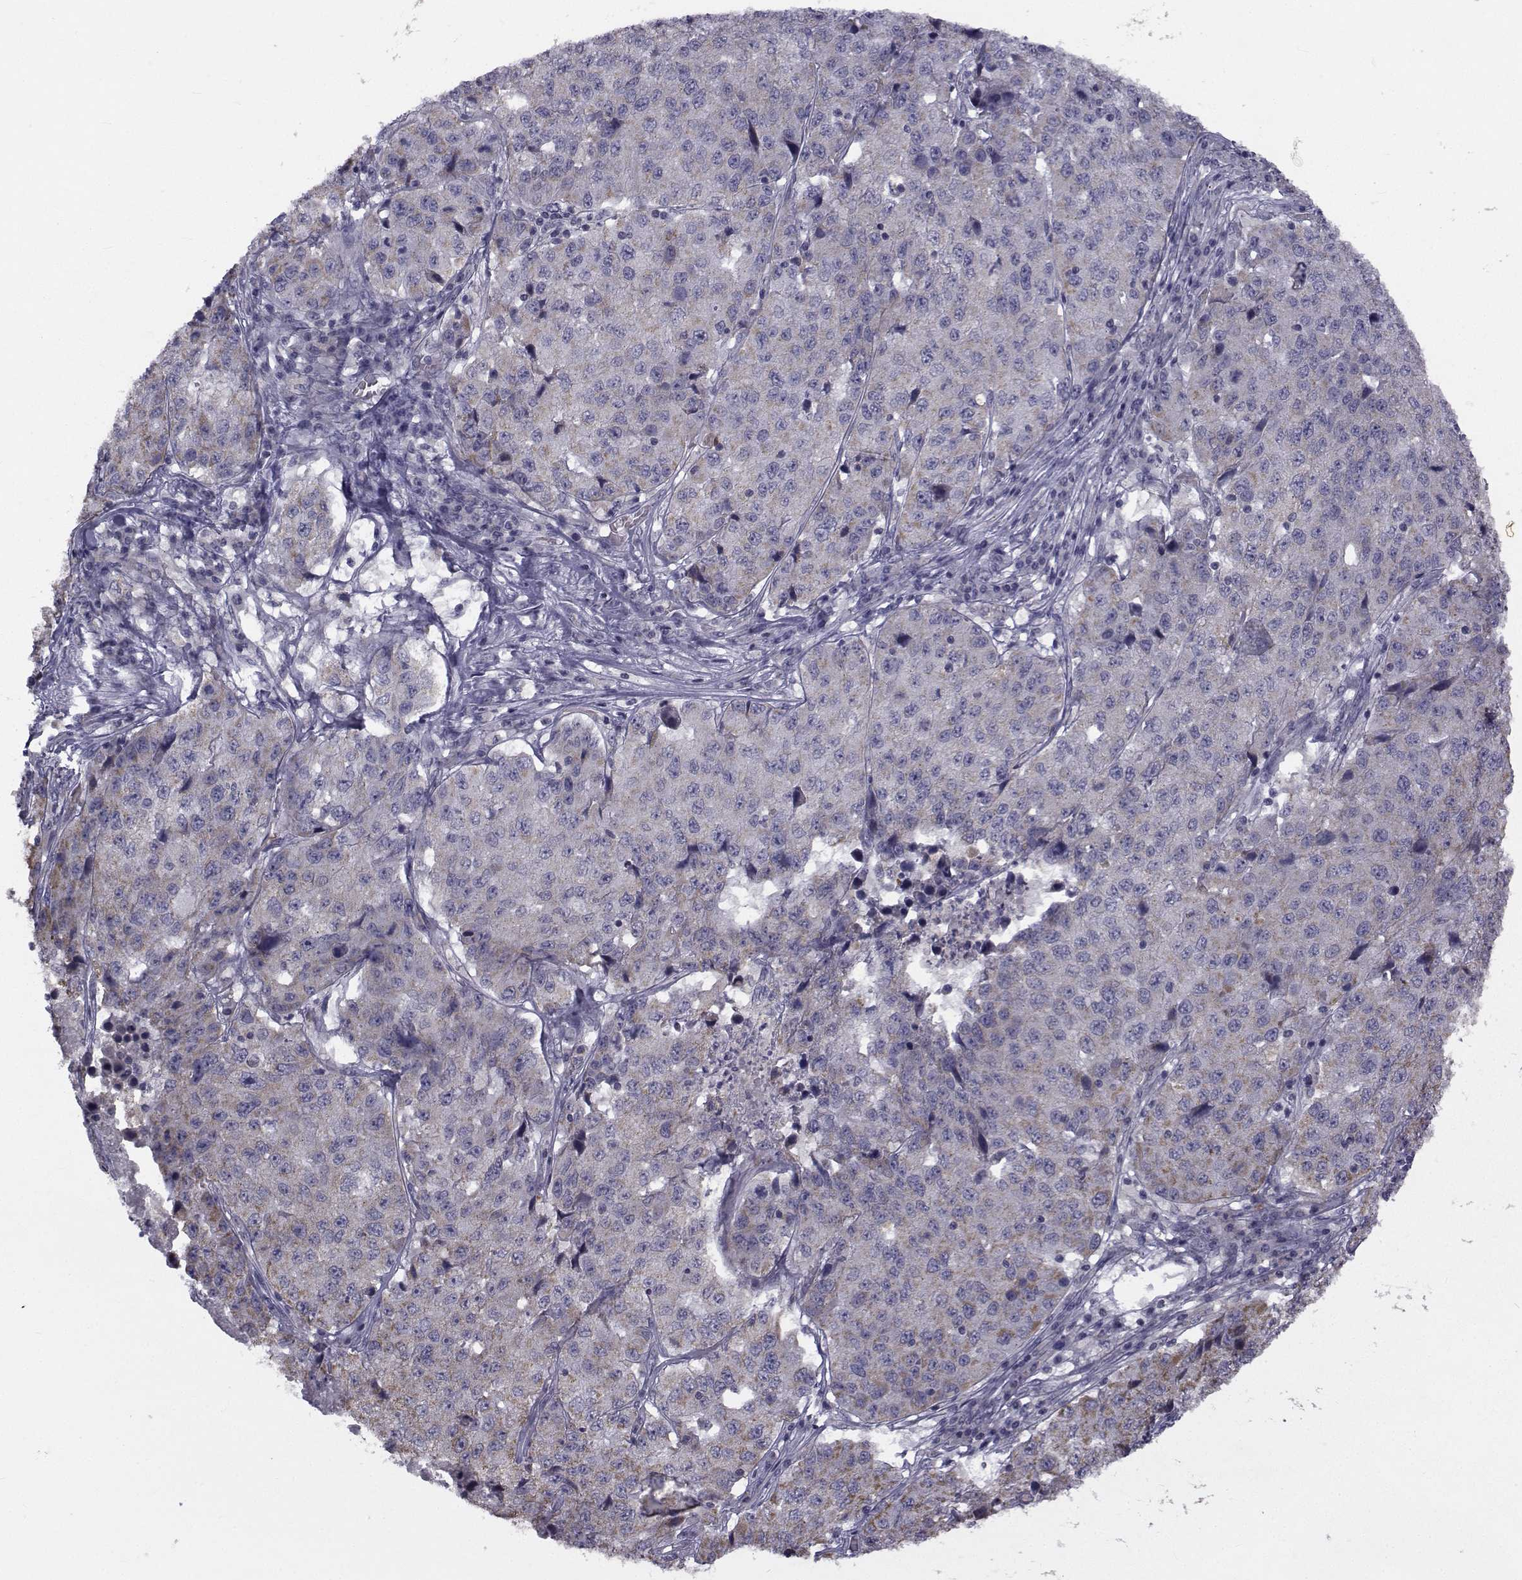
{"staining": {"intensity": "negative", "quantity": "none", "location": "none"}, "tissue": "stomach cancer", "cell_type": "Tumor cells", "image_type": "cancer", "snomed": [{"axis": "morphology", "description": "Adenocarcinoma, NOS"}, {"axis": "topography", "description": "Stomach"}], "caption": "Immunohistochemical staining of stomach cancer (adenocarcinoma) reveals no significant staining in tumor cells.", "gene": "ANGPT1", "patient": {"sex": "male", "age": 71}}